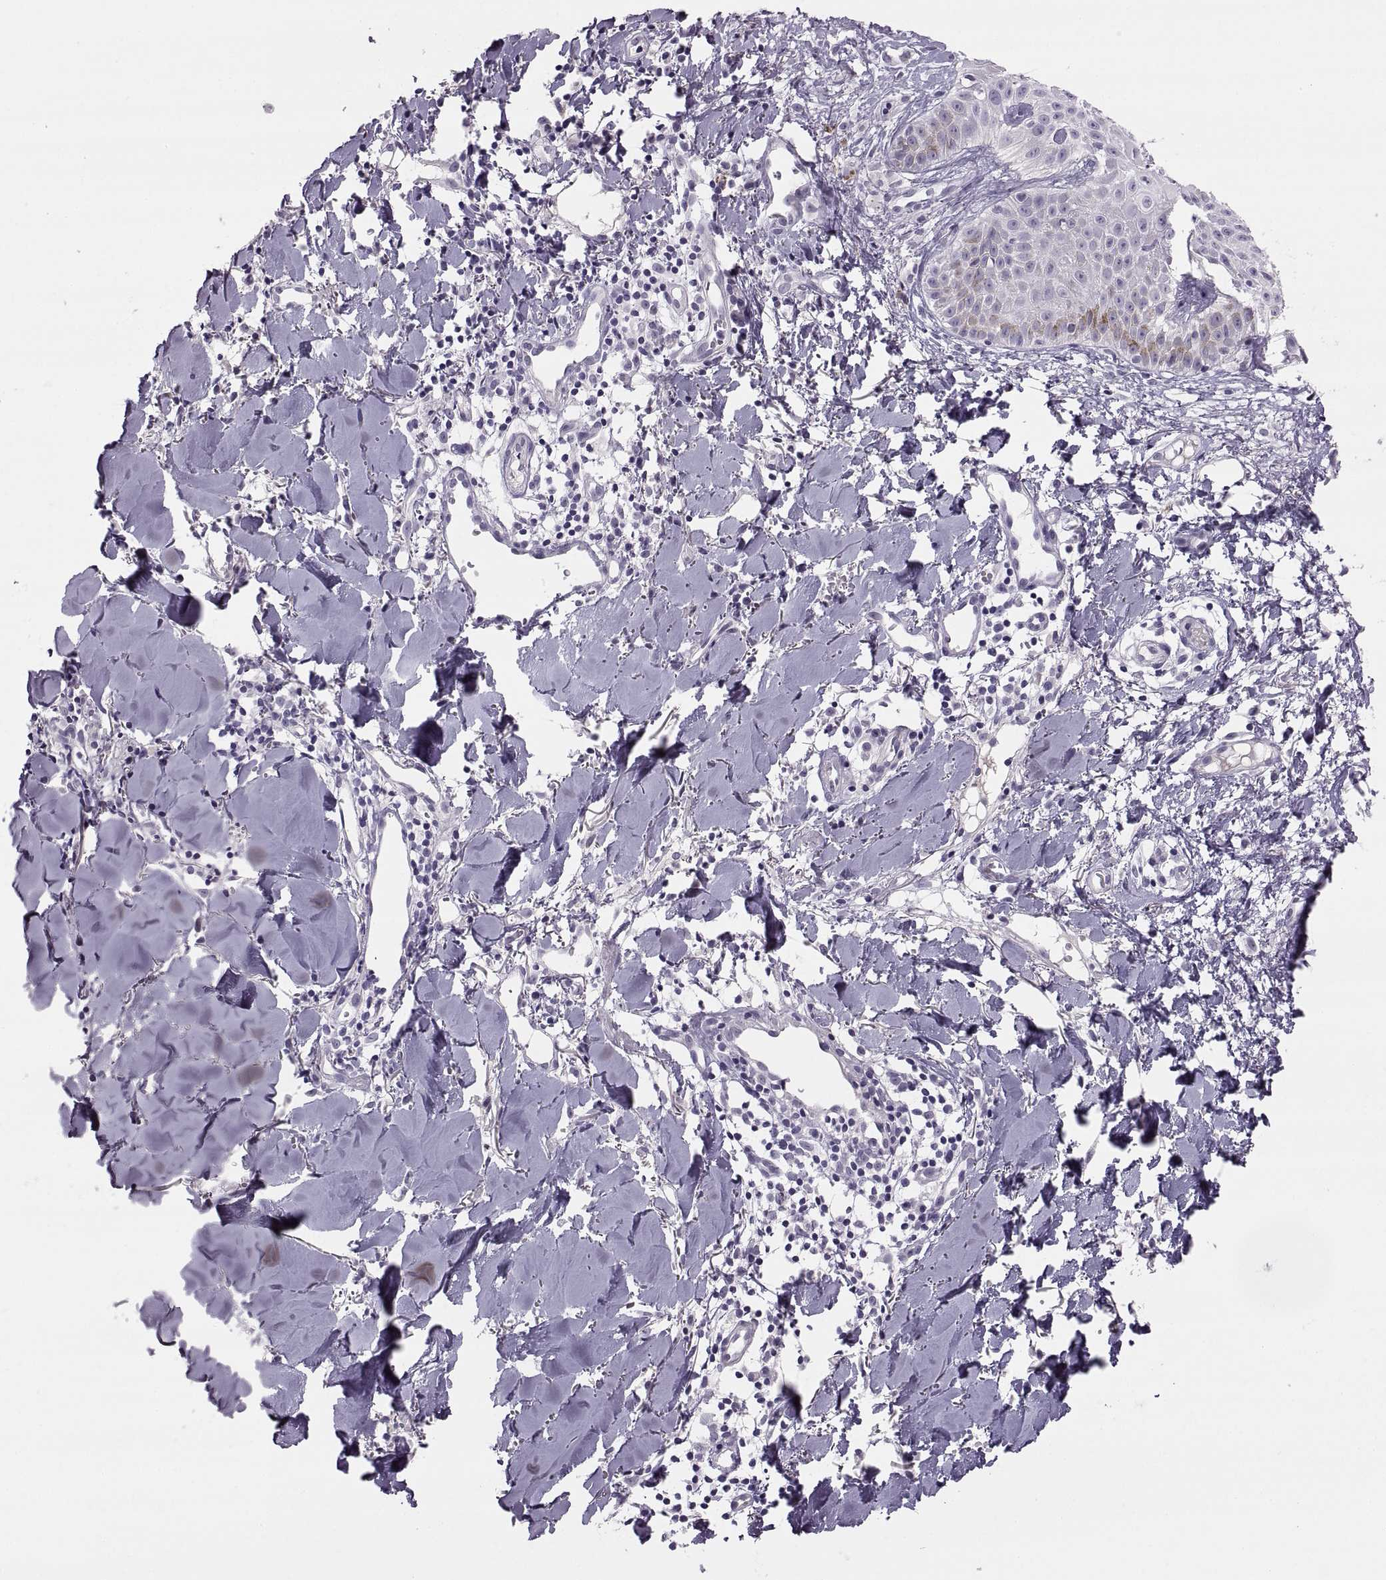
{"staining": {"intensity": "negative", "quantity": "none", "location": "none"}, "tissue": "melanoma", "cell_type": "Tumor cells", "image_type": "cancer", "snomed": [{"axis": "morphology", "description": "Malignant melanoma, NOS"}, {"axis": "topography", "description": "Skin"}], "caption": "Malignant melanoma was stained to show a protein in brown. There is no significant positivity in tumor cells.", "gene": "CHCT1", "patient": {"sex": "male", "age": 51}}